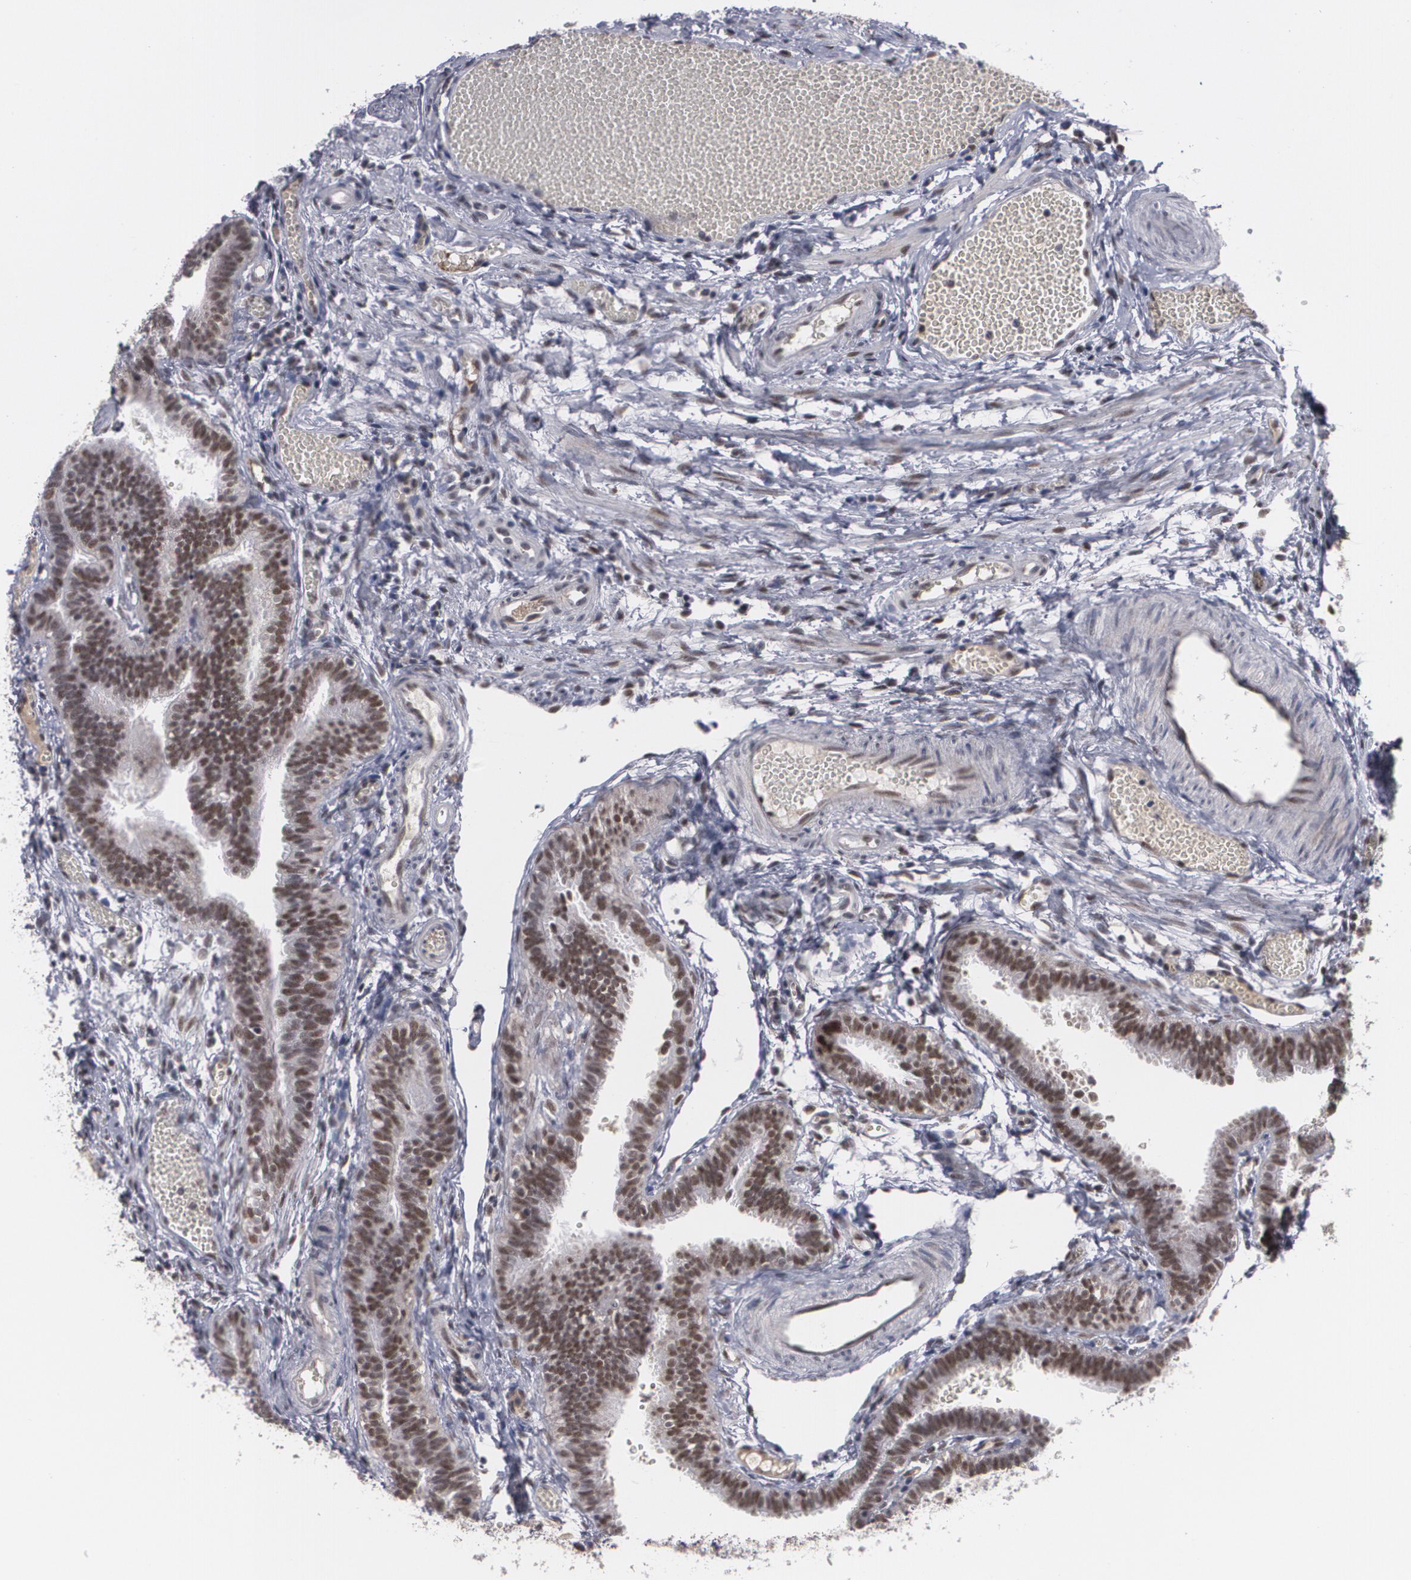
{"staining": {"intensity": "strong", "quantity": ">75%", "location": "nuclear"}, "tissue": "fallopian tube", "cell_type": "Glandular cells", "image_type": "normal", "snomed": [{"axis": "morphology", "description": "Normal tissue, NOS"}, {"axis": "topography", "description": "Fallopian tube"}], "caption": "An immunohistochemistry photomicrograph of unremarkable tissue is shown. Protein staining in brown highlights strong nuclear positivity in fallopian tube within glandular cells. The protein of interest is stained brown, and the nuclei are stained in blue (DAB IHC with brightfield microscopy, high magnification).", "gene": "INTS6L", "patient": {"sex": "female", "age": 29}}